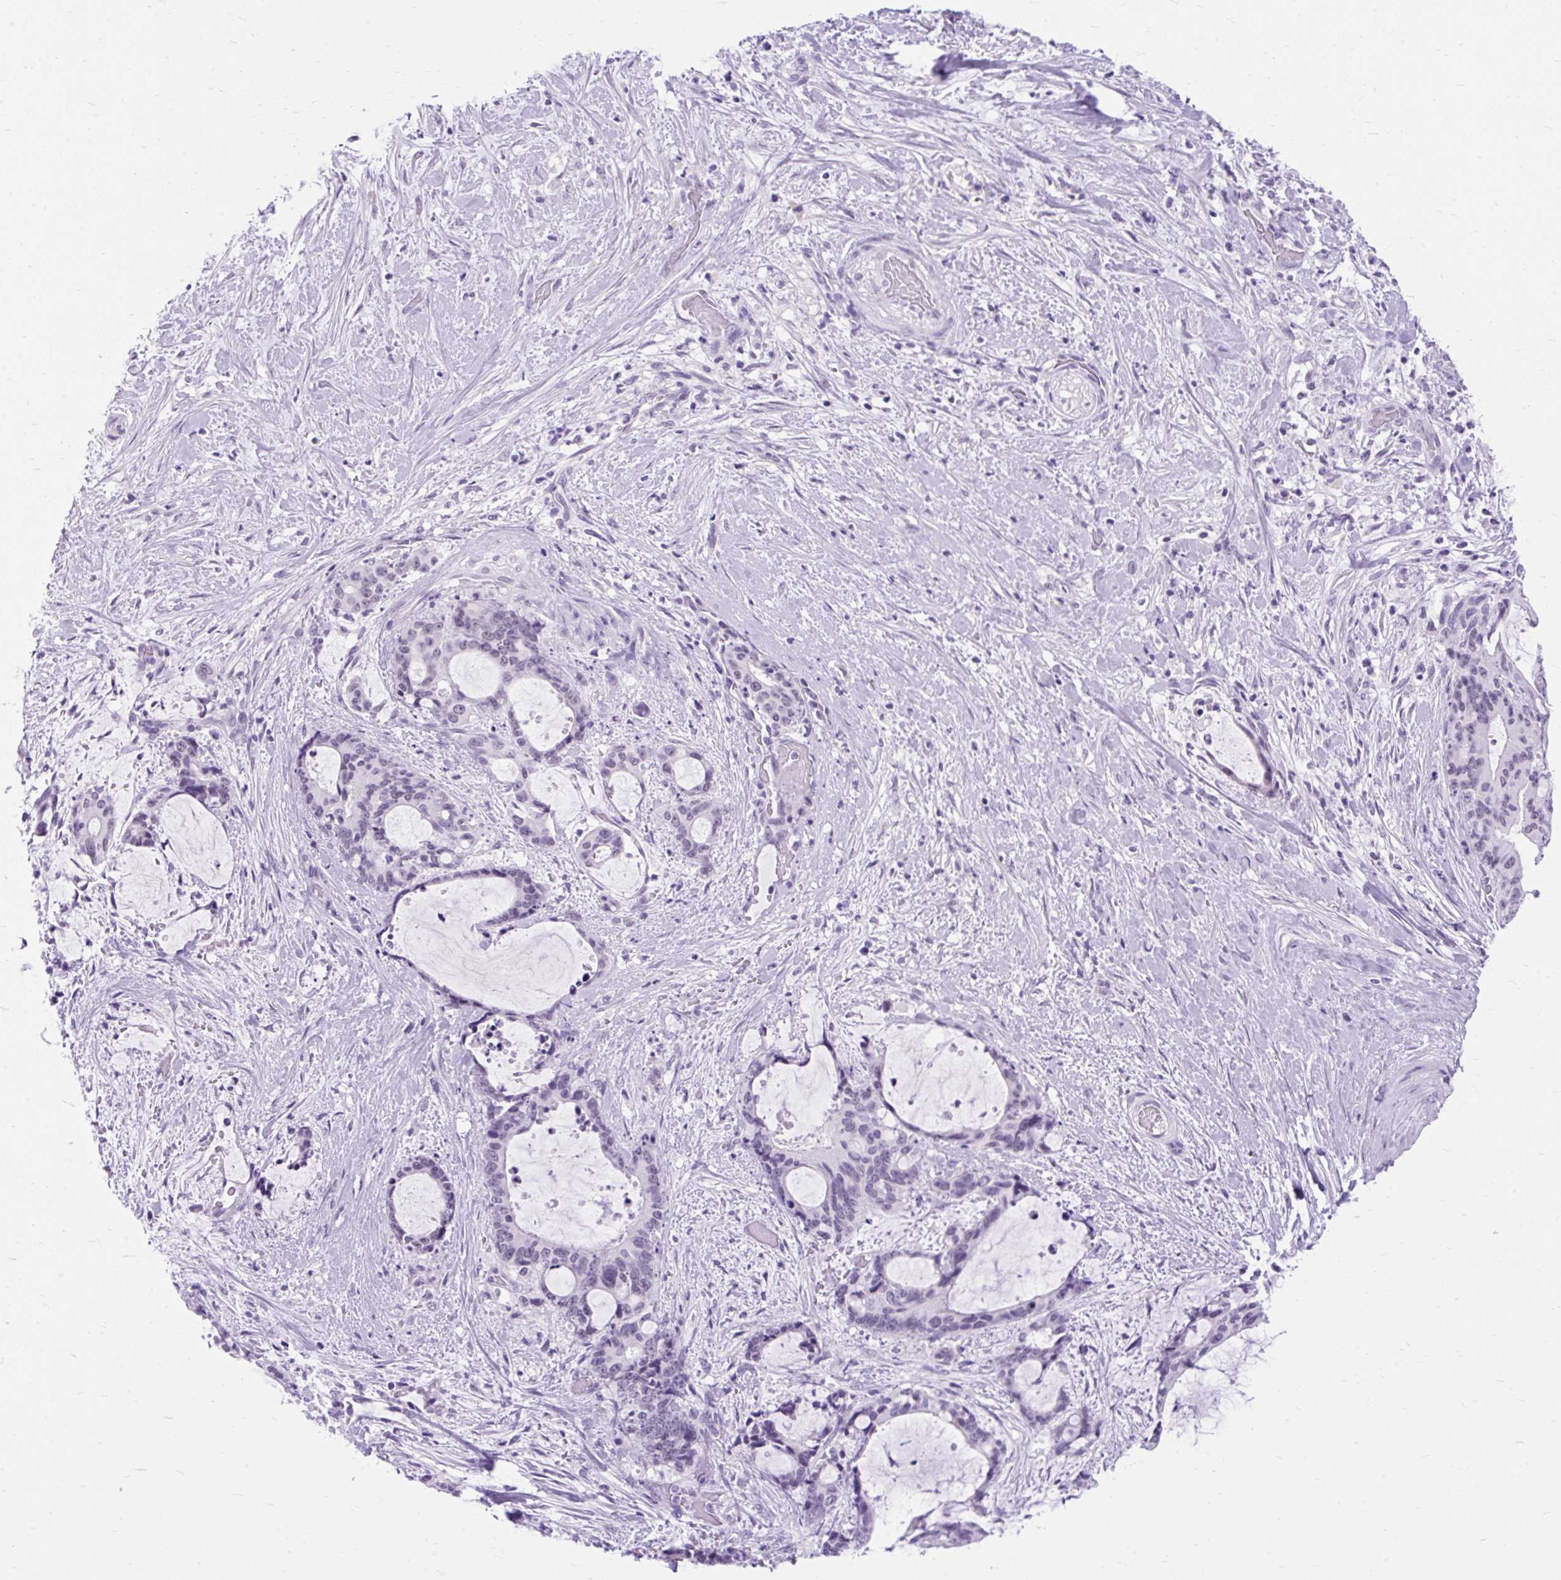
{"staining": {"intensity": "negative", "quantity": "none", "location": "none"}, "tissue": "liver cancer", "cell_type": "Tumor cells", "image_type": "cancer", "snomed": [{"axis": "morphology", "description": "Normal tissue, NOS"}, {"axis": "morphology", "description": "Cholangiocarcinoma"}, {"axis": "topography", "description": "Liver"}, {"axis": "topography", "description": "Peripheral nerve tissue"}], "caption": "DAB immunohistochemical staining of human liver cancer shows no significant staining in tumor cells.", "gene": "SCGB1A1", "patient": {"sex": "female", "age": 73}}